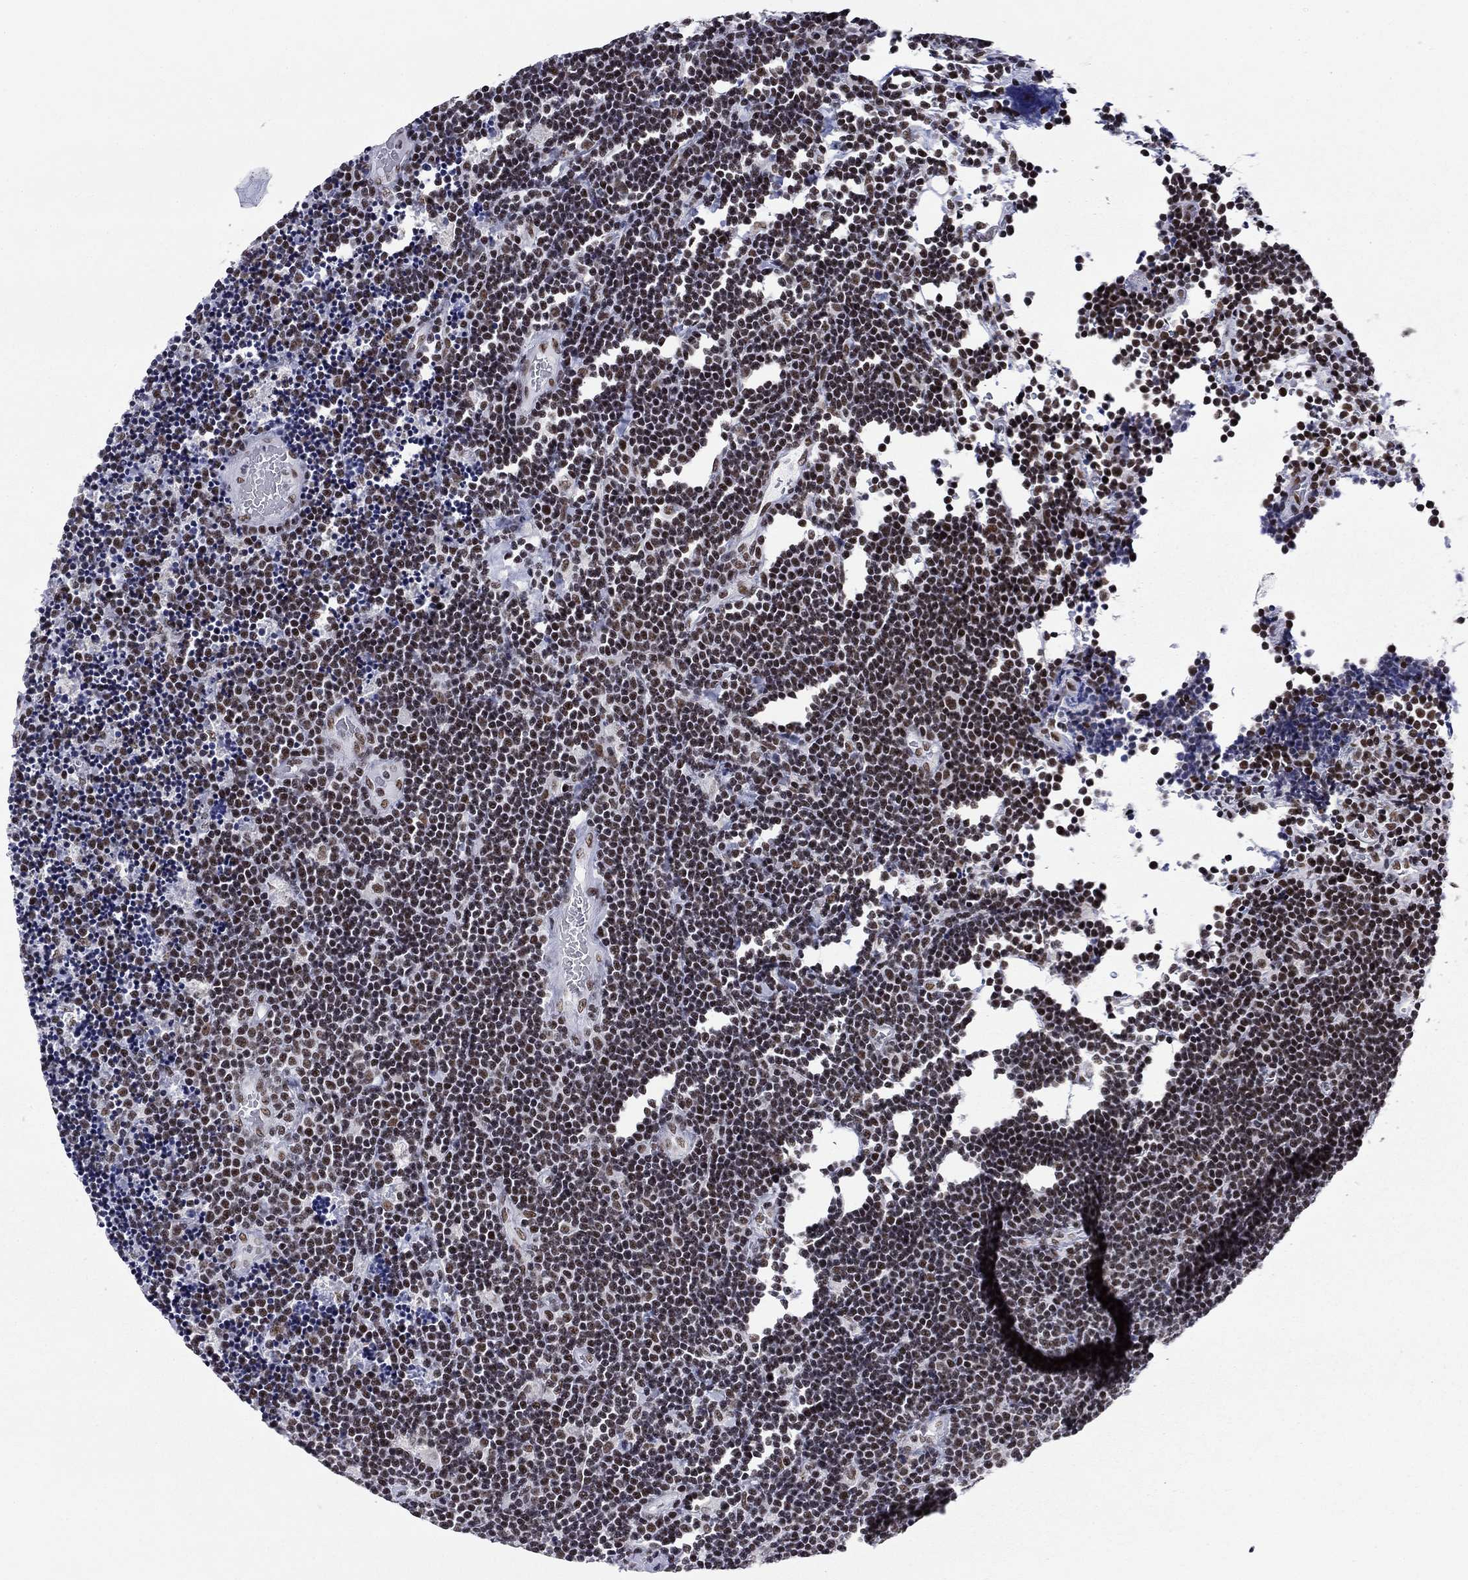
{"staining": {"intensity": "moderate", "quantity": "25%-75%", "location": "nuclear"}, "tissue": "lymphoma", "cell_type": "Tumor cells", "image_type": "cancer", "snomed": [{"axis": "morphology", "description": "Malignant lymphoma, non-Hodgkin's type, Low grade"}, {"axis": "topography", "description": "Brain"}], "caption": "High-magnification brightfield microscopy of low-grade malignant lymphoma, non-Hodgkin's type stained with DAB (3,3'-diaminobenzidine) (brown) and counterstained with hematoxylin (blue). tumor cells exhibit moderate nuclear positivity is seen in approximately25%-75% of cells. Nuclei are stained in blue.", "gene": "ETV5", "patient": {"sex": "female", "age": 66}}